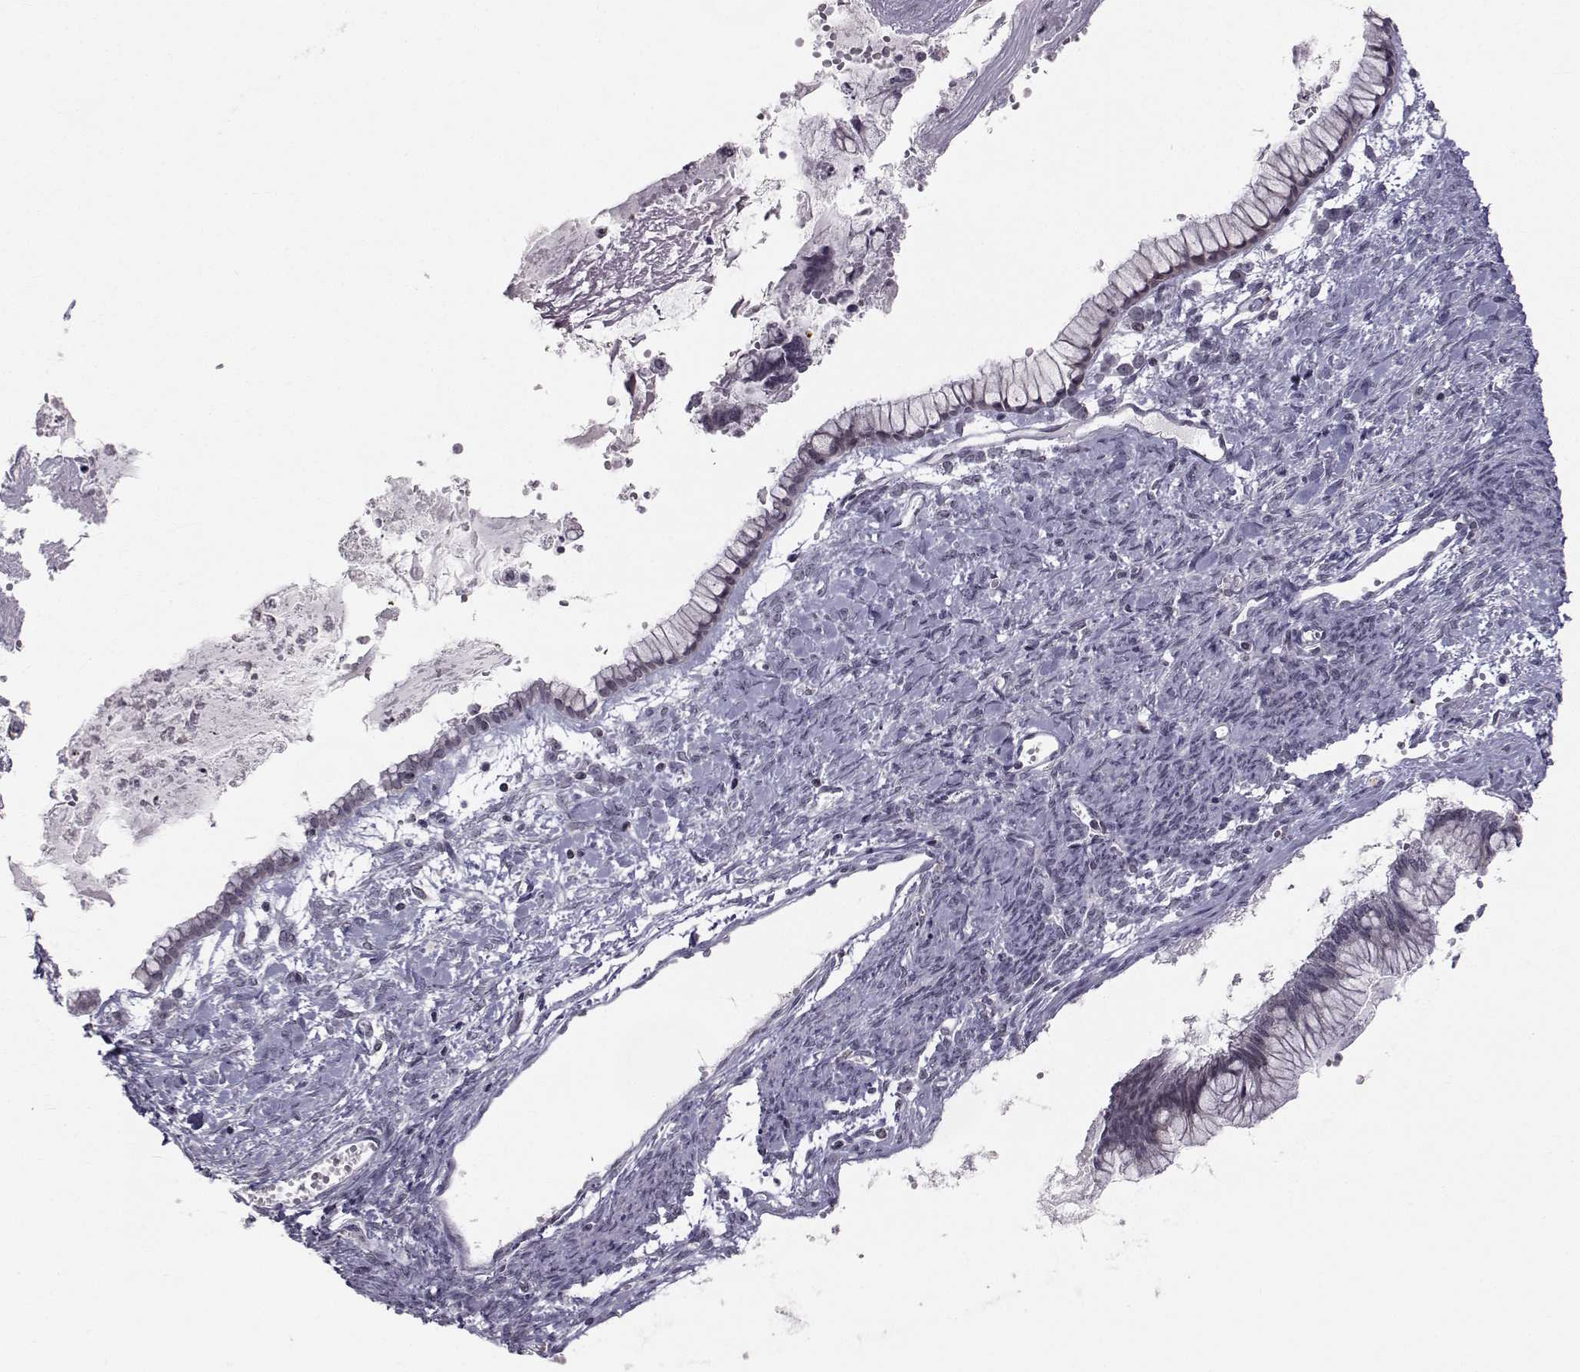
{"staining": {"intensity": "negative", "quantity": "none", "location": "none"}, "tissue": "ovarian cancer", "cell_type": "Tumor cells", "image_type": "cancer", "snomed": [{"axis": "morphology", "description": "Cystadenocarcinoma, mucinous, NOS"}, {"axis": "topography", "description": "Ovary"}], "caption": "Immunohistochemistry image of neoplastic tissue: ovarian mucinous cystadenocarcinoma stained with DAB exhibits no significant protein positivity in tumor cells.", "gene": "MARCHF4", "patient": {"sex": "female", "age": 67}}